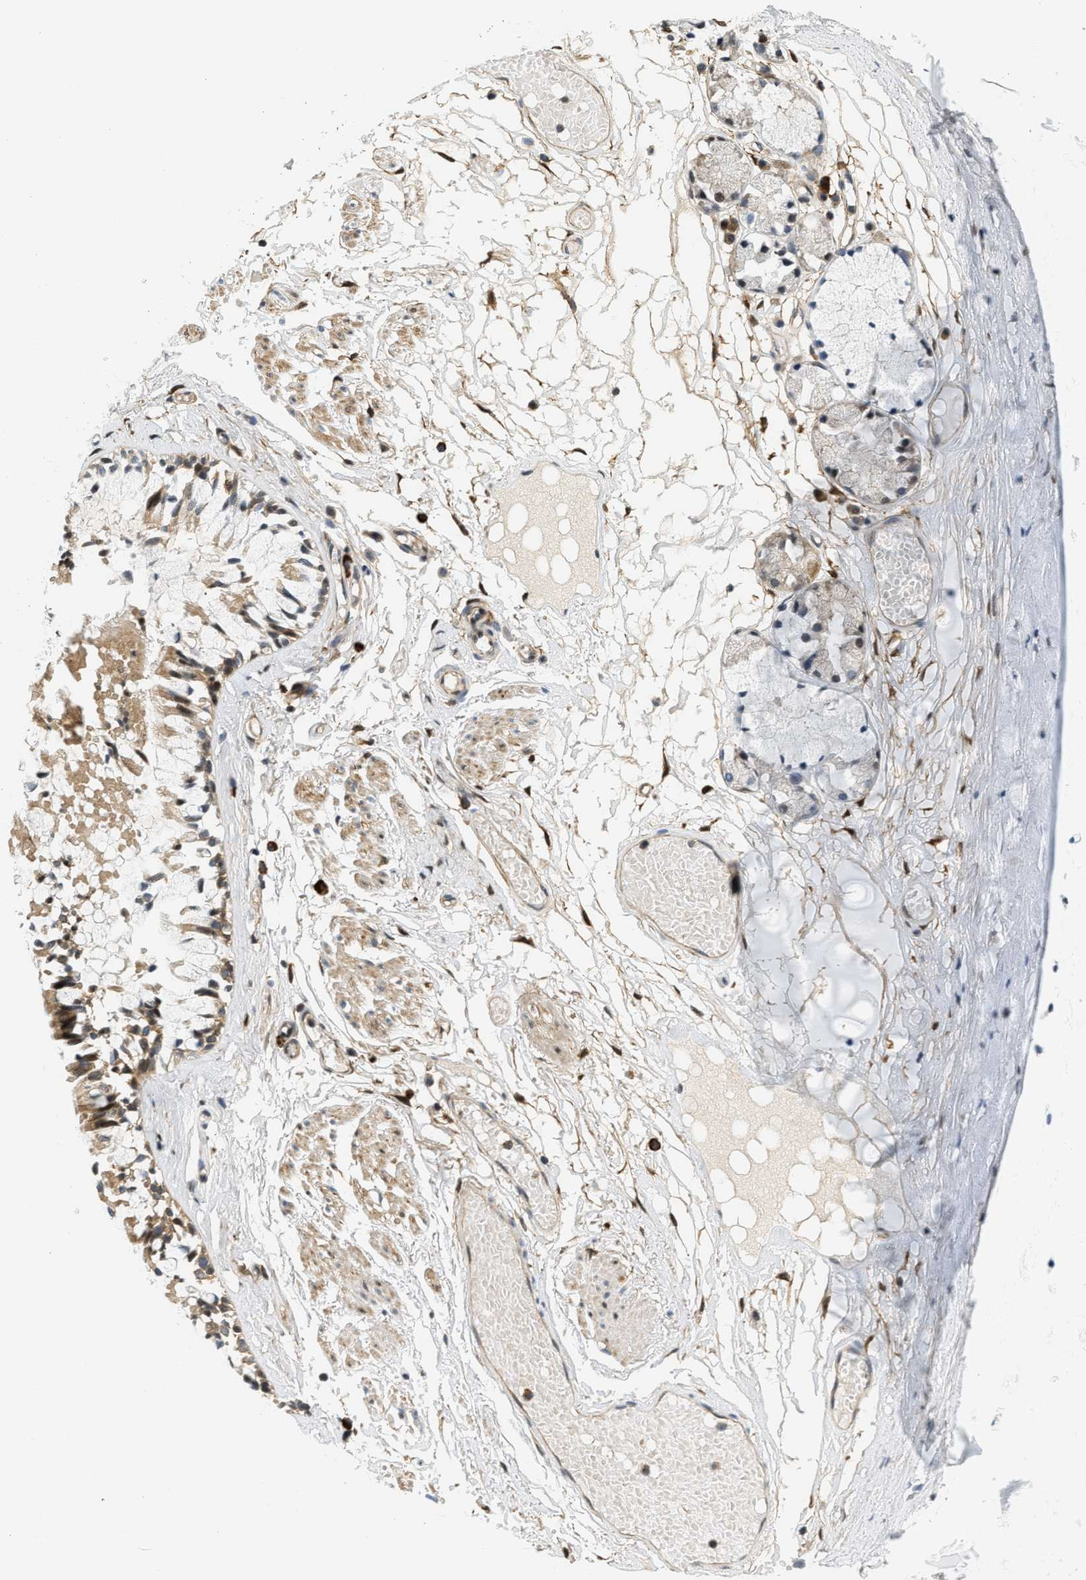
{"staining": {"intensity": "moderate", "quantity": ">75%", "location": "cytoplasmic/membranous"}, "tissue": "bronchus", "cell_type": "Respiratory epithelial cells", "image_type": "normal", "snomed": [{"axis": "morphology", "description": "Normal tissue, NOS"}, {"axis": "morphology", "description": "Inflammation, NOS"}, {"axis": "topography", "description": "Cartilage tissue"}, {"axis": "topography", "description": "Lung"}], "caption": "Immunohistochemistry (IHC) micrograph of benign bronchus: bronchus stained using immunohistochemistry displays medium levels of moderate protein expression localized specifically in the cytoplasmic/membranous of respiratory epithelial cells, appearing as a cytoplasmic/membranous brown color.", "gene": "KMT2A", "patient": {"sex": "male", "age": 71}}